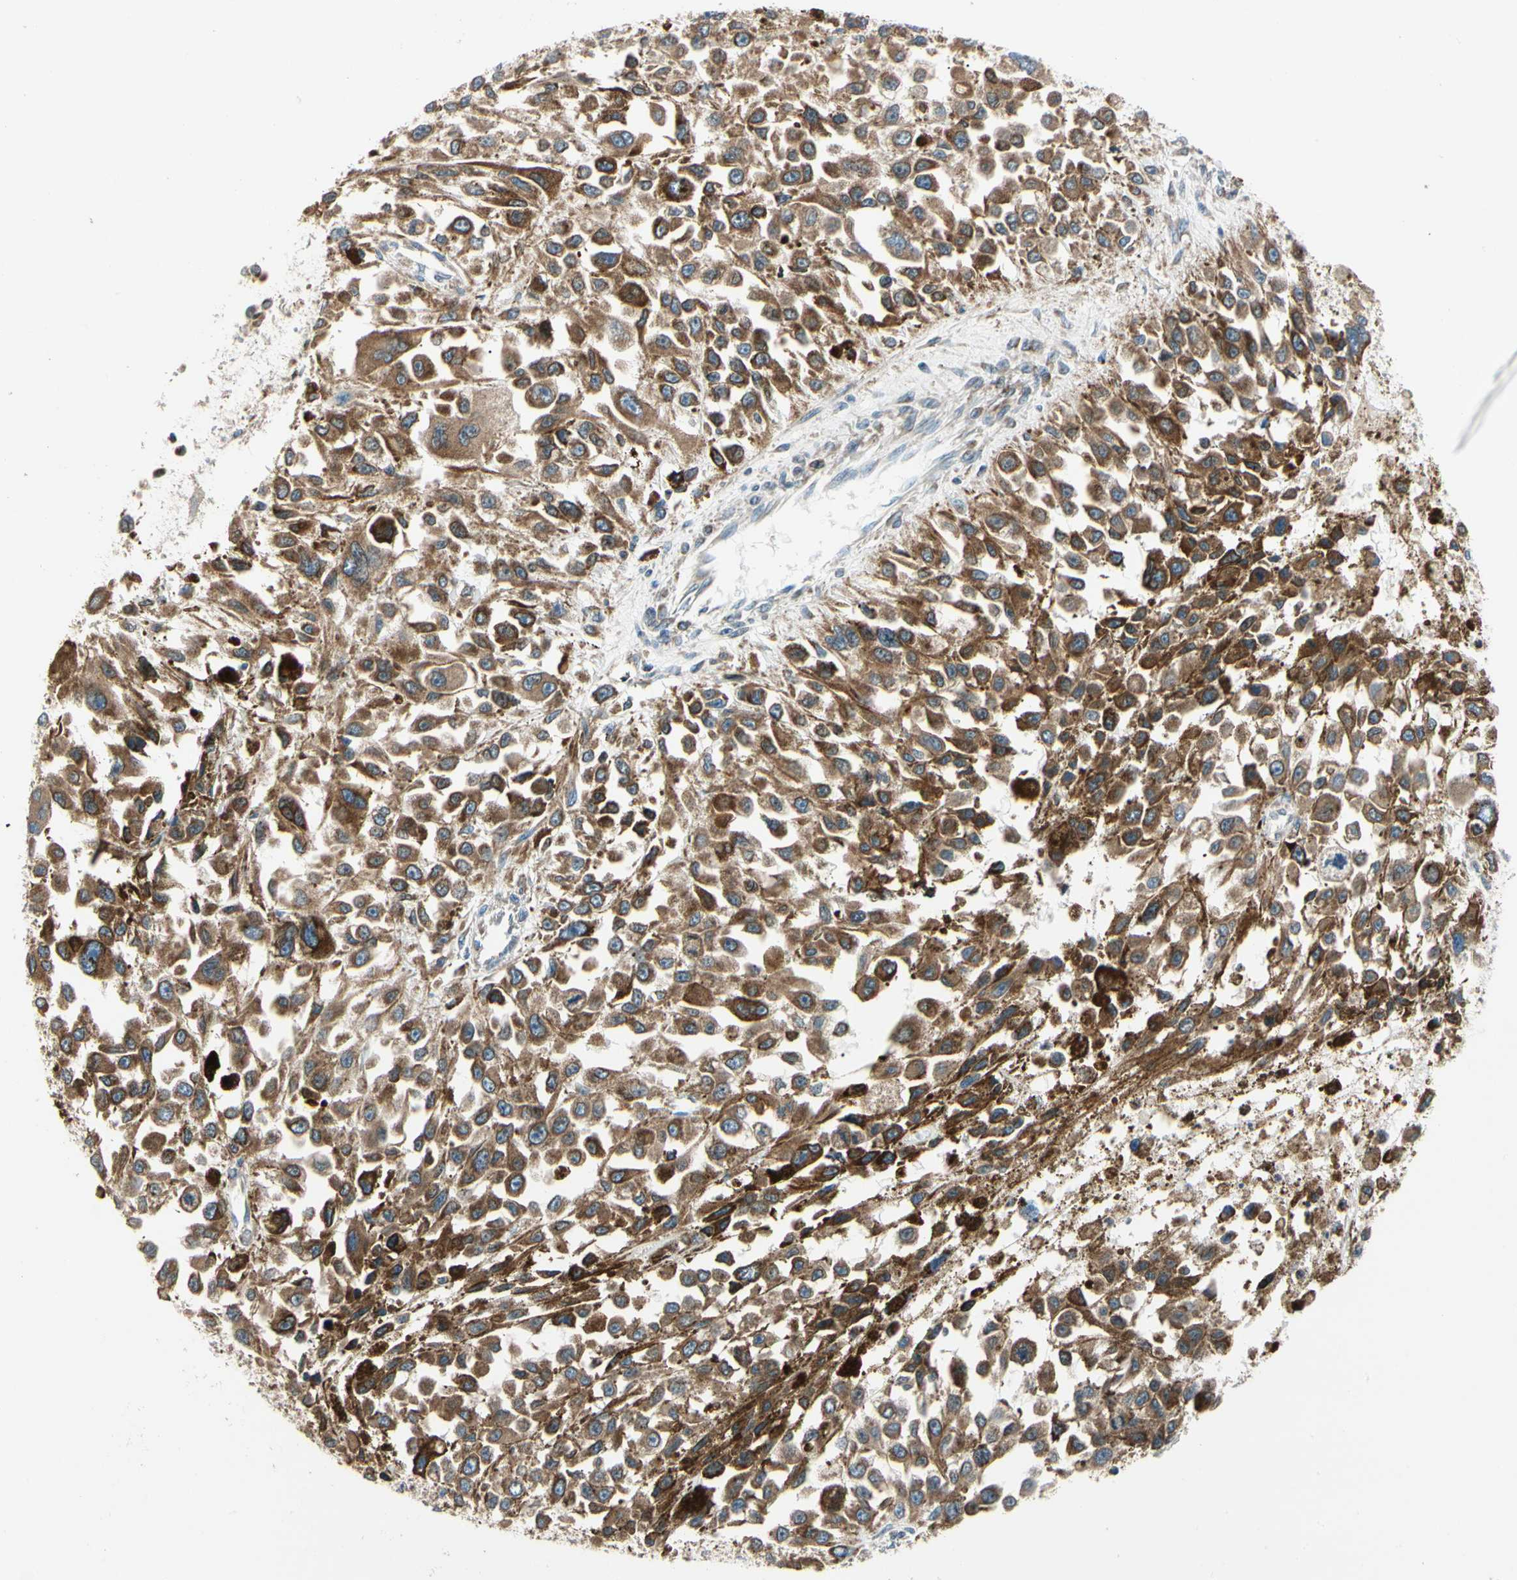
{"staining": {"intensity": "strong", "quantity": ">75%", "location": "cytoplasmic/membranous"}, "tissue": "melanoma", "cell_type": "Tumor cells", "image_type": "cancer", "snomed": [{"axis": "morphology", "description": "Malignant melanoma, Metastatic site"}, {"axis": "topography", "description": "Lymph node"}], "caption": "Strong cytoplasmic/membranous positivity is identified in approximately >75% of tumor cells in malignant melanoma (metastatic site).", "gene": "MRPL9", "patient": {"sex": "male", "age": 59}}